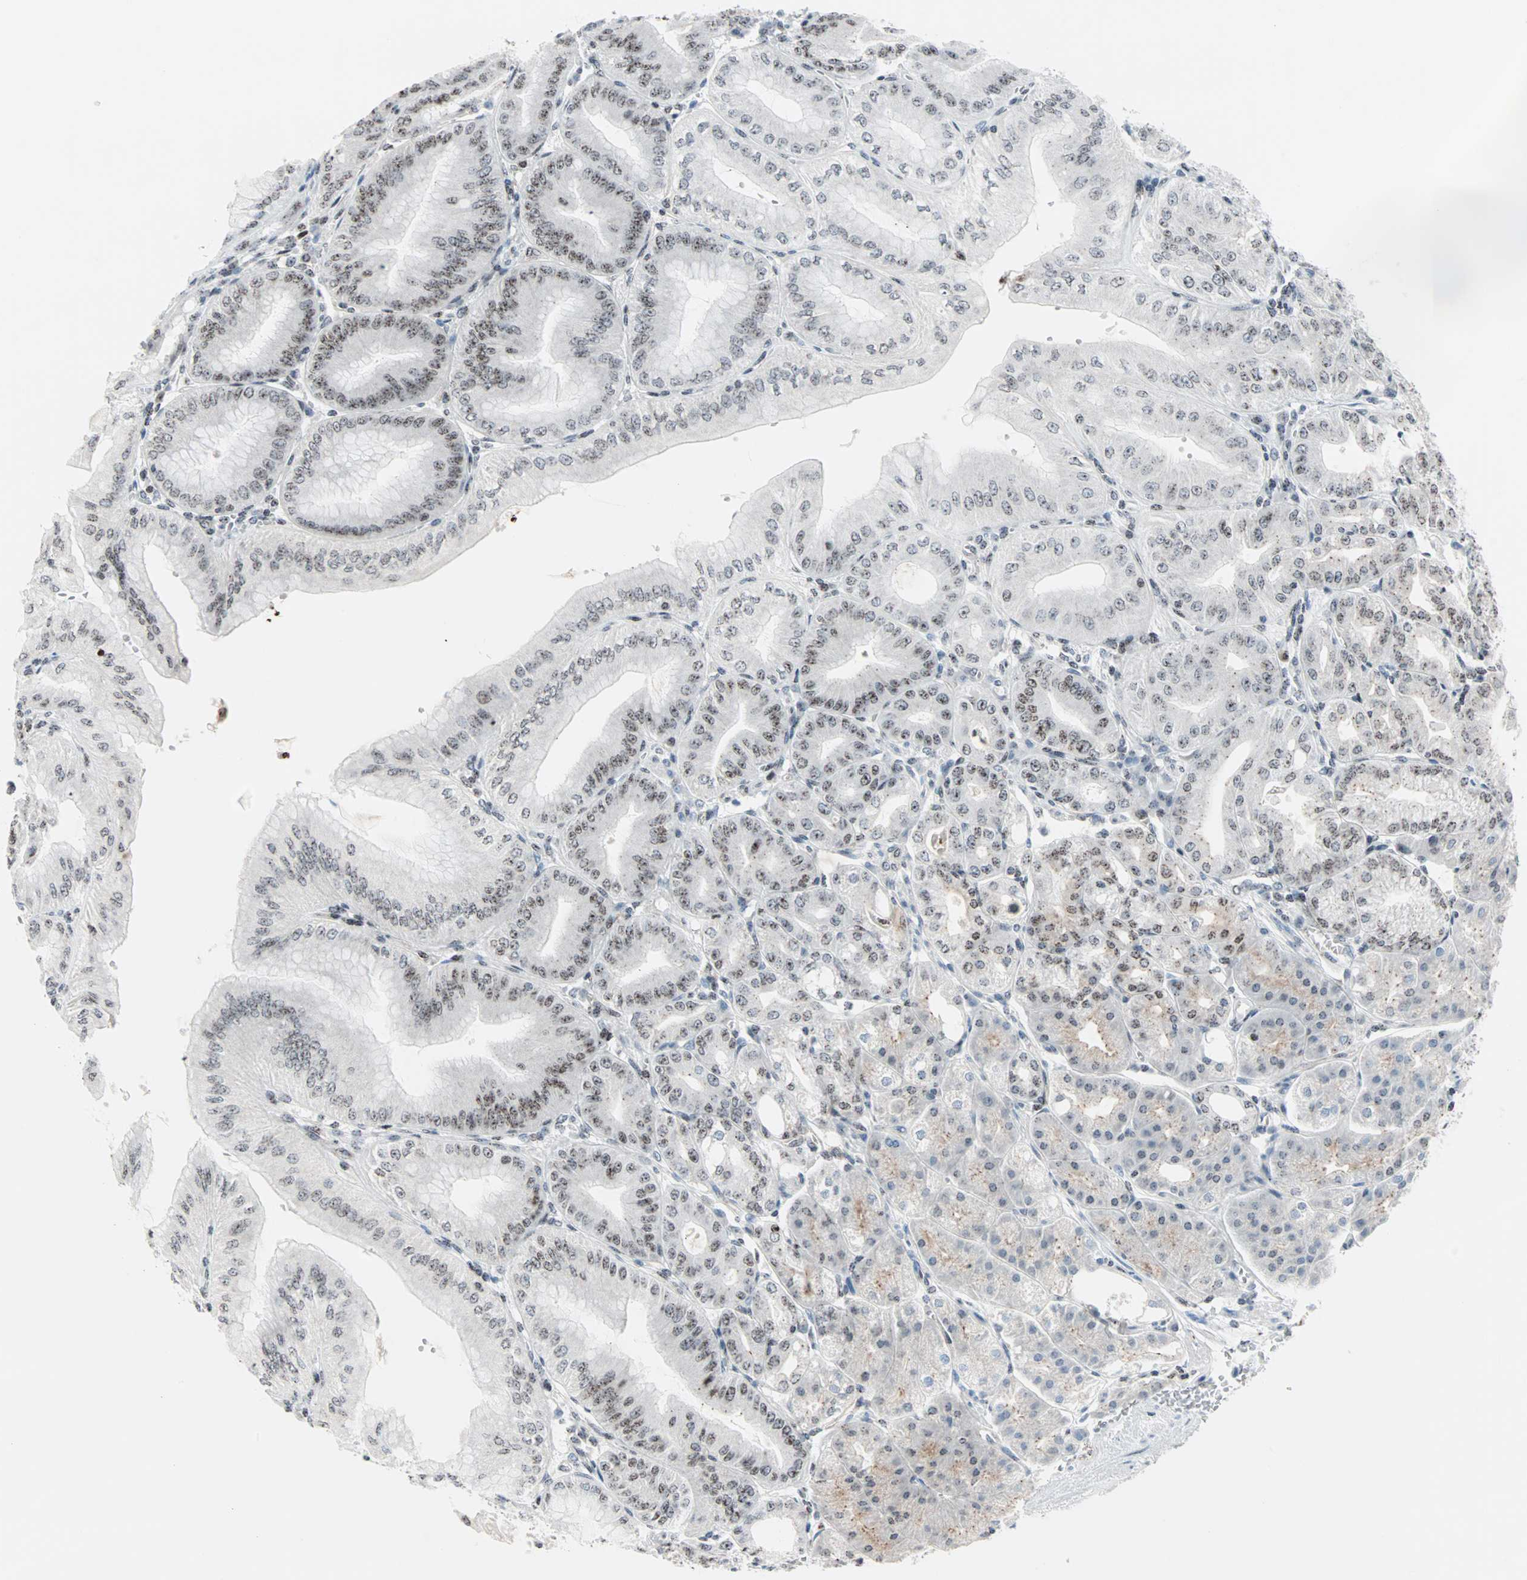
{"staining": {"intensity": "moderate", "quantity": ">75%", "location": "nuclear"}, "tissue": "stomach", "cell_type": "Glandular cells", "image_type": "normal", "snomed": [{"axis": "morphology", "description": "Normal tissue, NOS"}, {"axis": "topography", "description": "Stomach, lower"}], "caption": "The image shows immunohistochemical staining of normal stomach. There is moderate nuclear expression is appreciated in approximately >75% of glandular cells. (Brightfield microscopy of DAB IHC at high magnification).", "gene": "CENPA", "patient": {"sex": "male", "age": 71}}